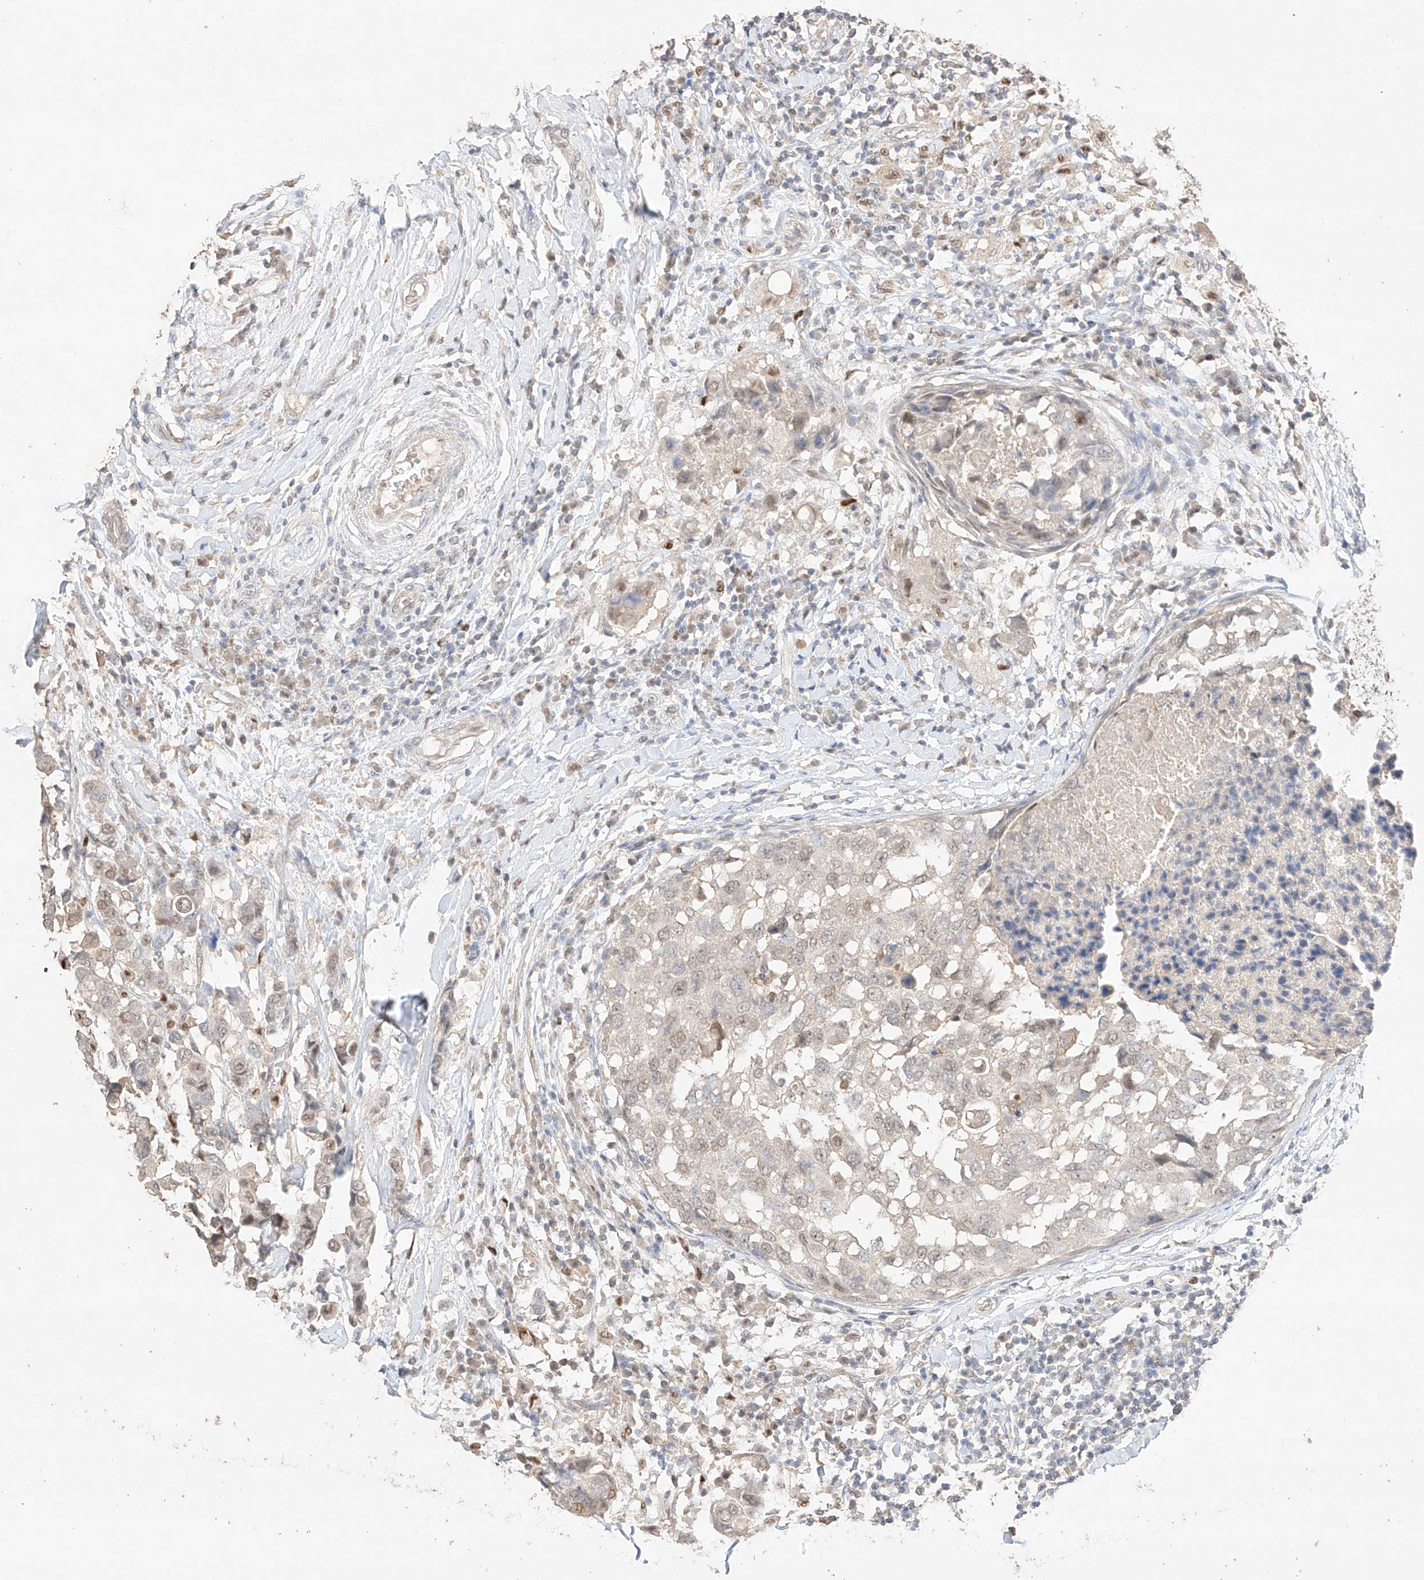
{"staining": {"intensity": "weak", "quantity": "<25%", "location": "nuclear"}, "tissue": "breast cancer", "cell_type": "Tumor cells", "image_type": "cancer", "snomed": [{"axis": "morphology", "description": "Duct carcinoma"}, {"axis": "topography", "description": "Breast"}], "caption": "Immunohistochemistry (IHC) image of human breast infiltrating ductal carcinoma stained for a protein (brown), which shows no staining in tumor cells.", "gene": "APIP", "patient": {"sex": "female", "age": 27}}